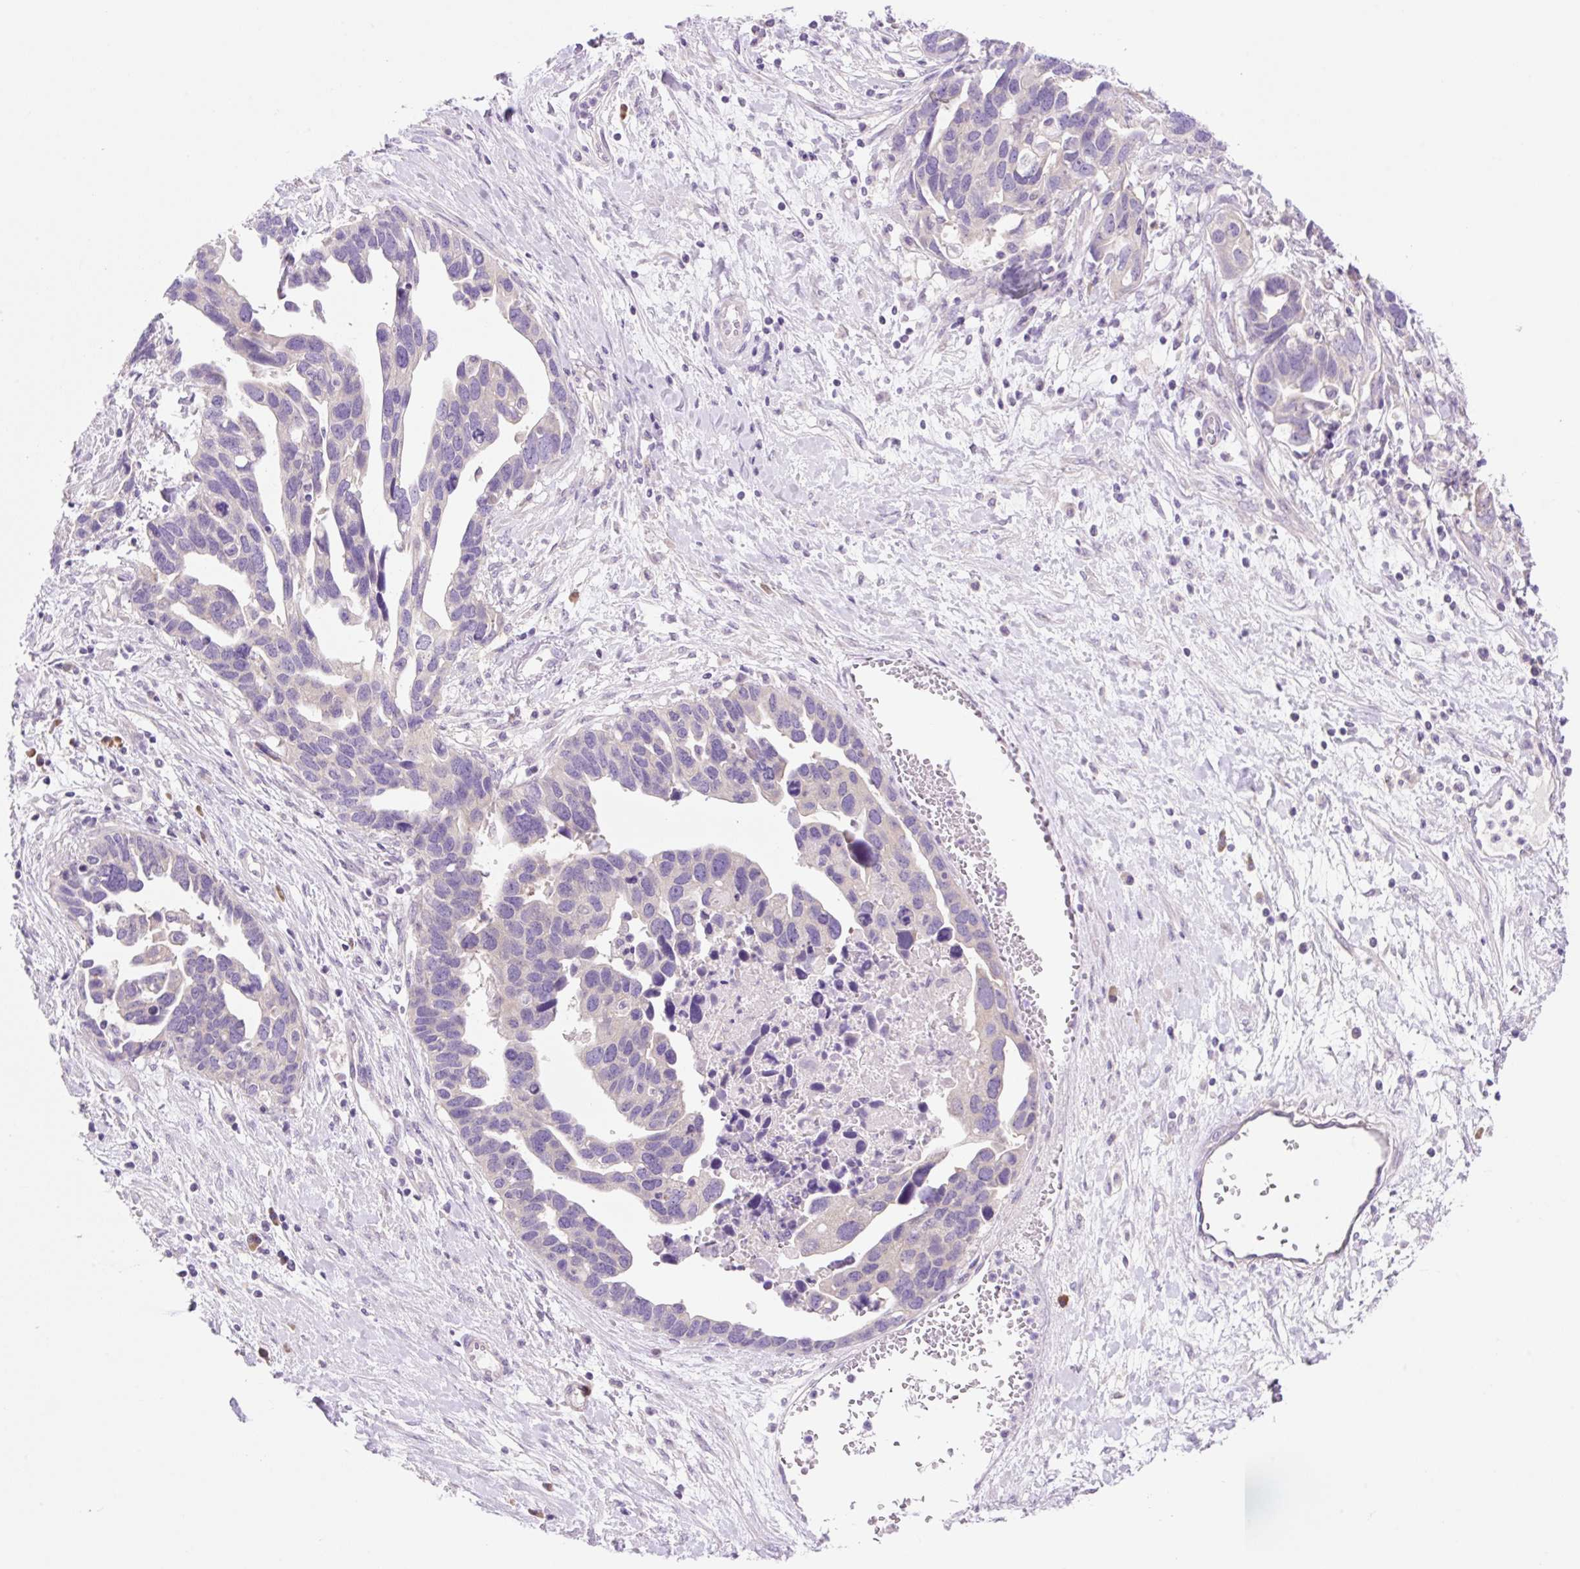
{"staining": {"intensity": "negative", "quantity": "none", "location": "none"}, "tissue": "ovarian cancer", "cell_type": "Tumor cells", "image_type": "cancer", "snomed": [{"axis": "morphology", "description": "Cystadenocarcinoma, serous, NOS"}, {"axis": "topography", "description": "Ovary"}], "caption": "A photomicrograph of ovarian cancer stained for a protein exhibits no brown staining in tumor cells. The staining was performed using DAB to visualize the protein expression in brown, while the nuclei were stained in blue with hematoxylin (Magnification: 20x).", "gene": "CELF6", "patient": {"sex": "female", "age": 54}}